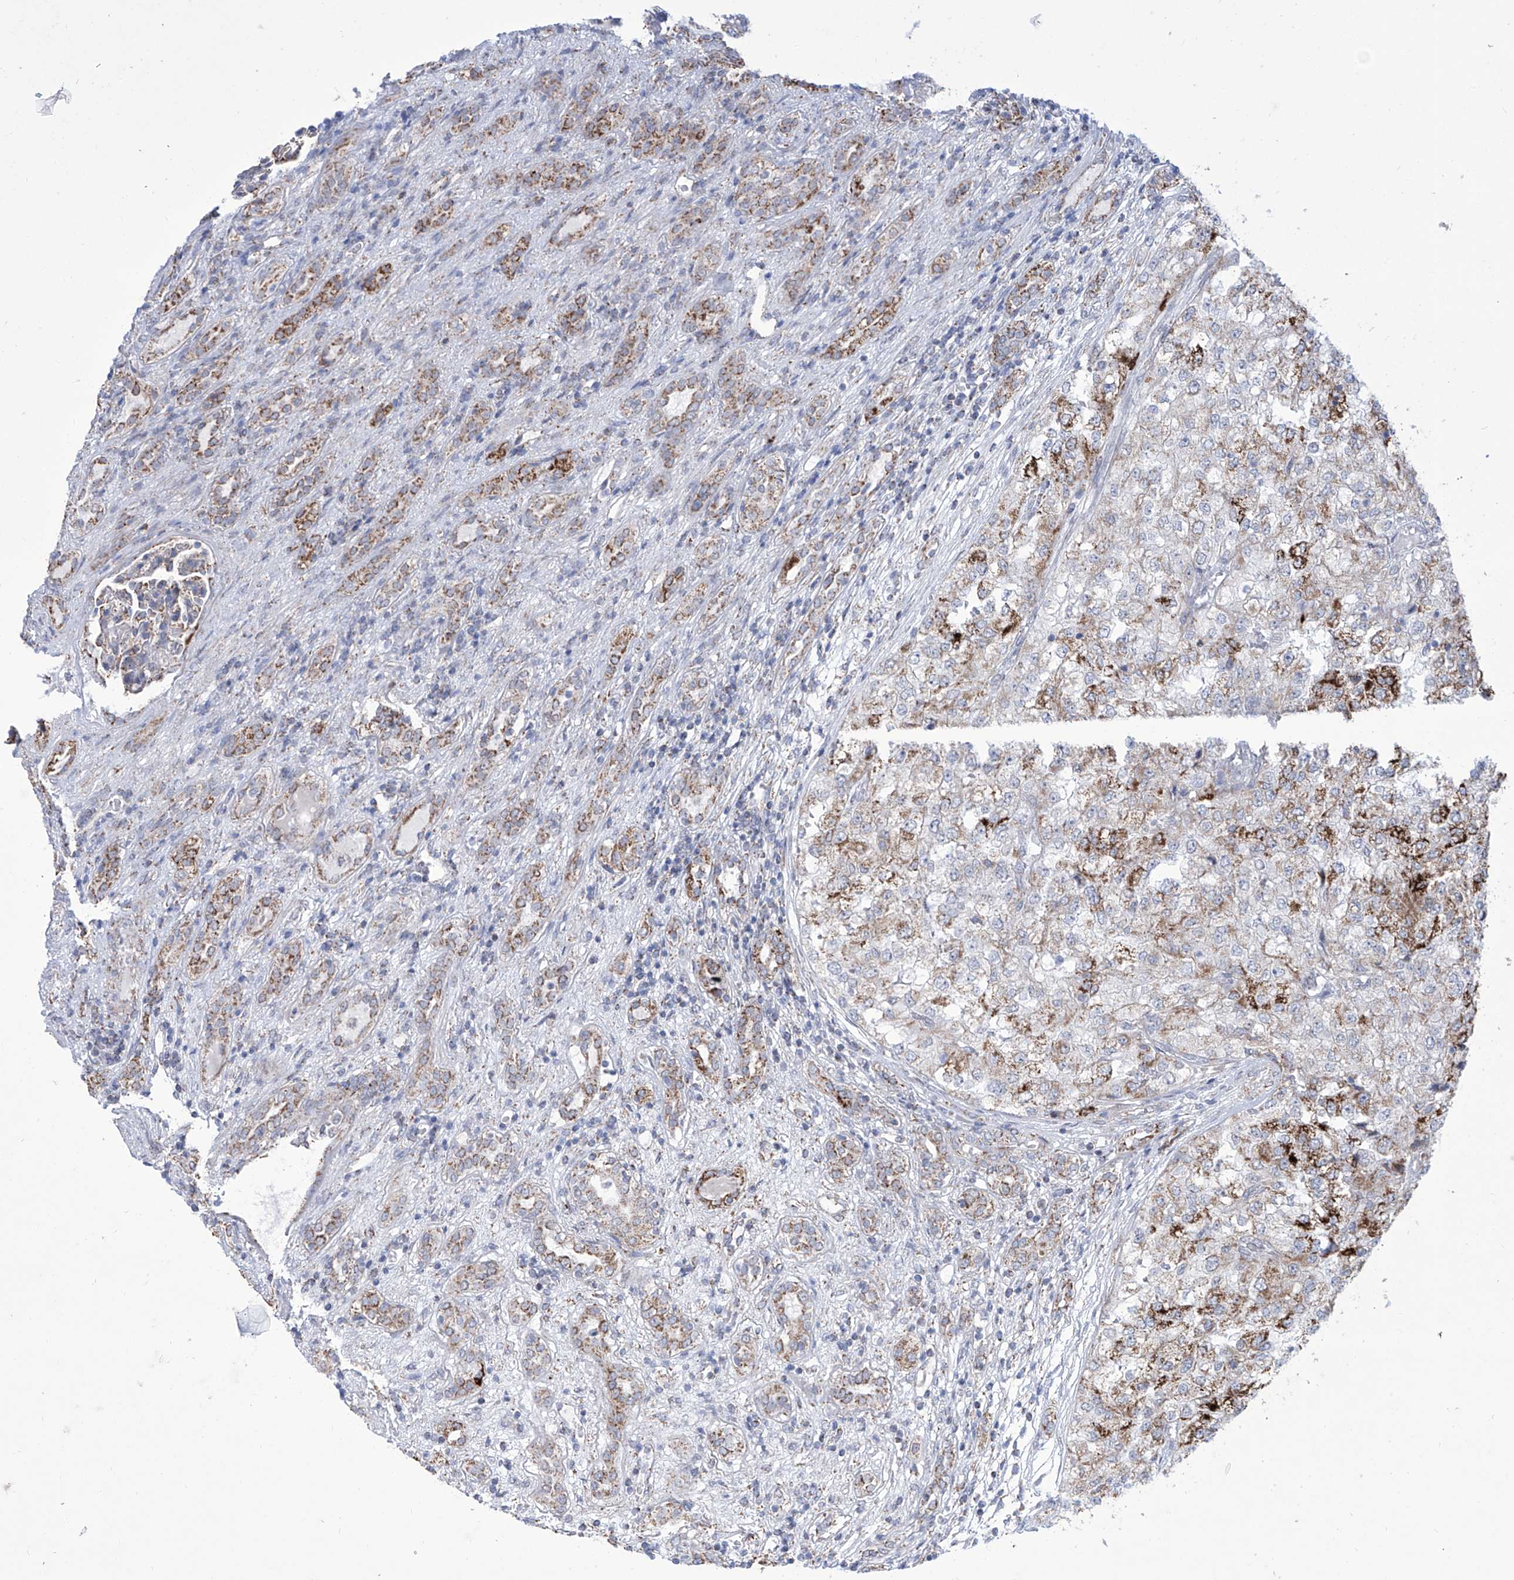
{"staining": {"intensity": "strong", "quantity": "<25%", "location": "cytoplasmic/membranous"}, "tissue": "renal cancer", "cell_type": "Tumor cells", "image_type": "cancer", "snomed": [{"axis": "morphology", "description": "Adenocarcinoma, NOS"}, {"axis": "topography", "description": "Kidney"}], "caption": "Renal adenocarcinoma tissue demonstrates strong cytoplasmic/membranous positivity in about <25% of tumor cells", "gene": "ALDH6A1", "patient": {"sex": "female", "age": 54}}